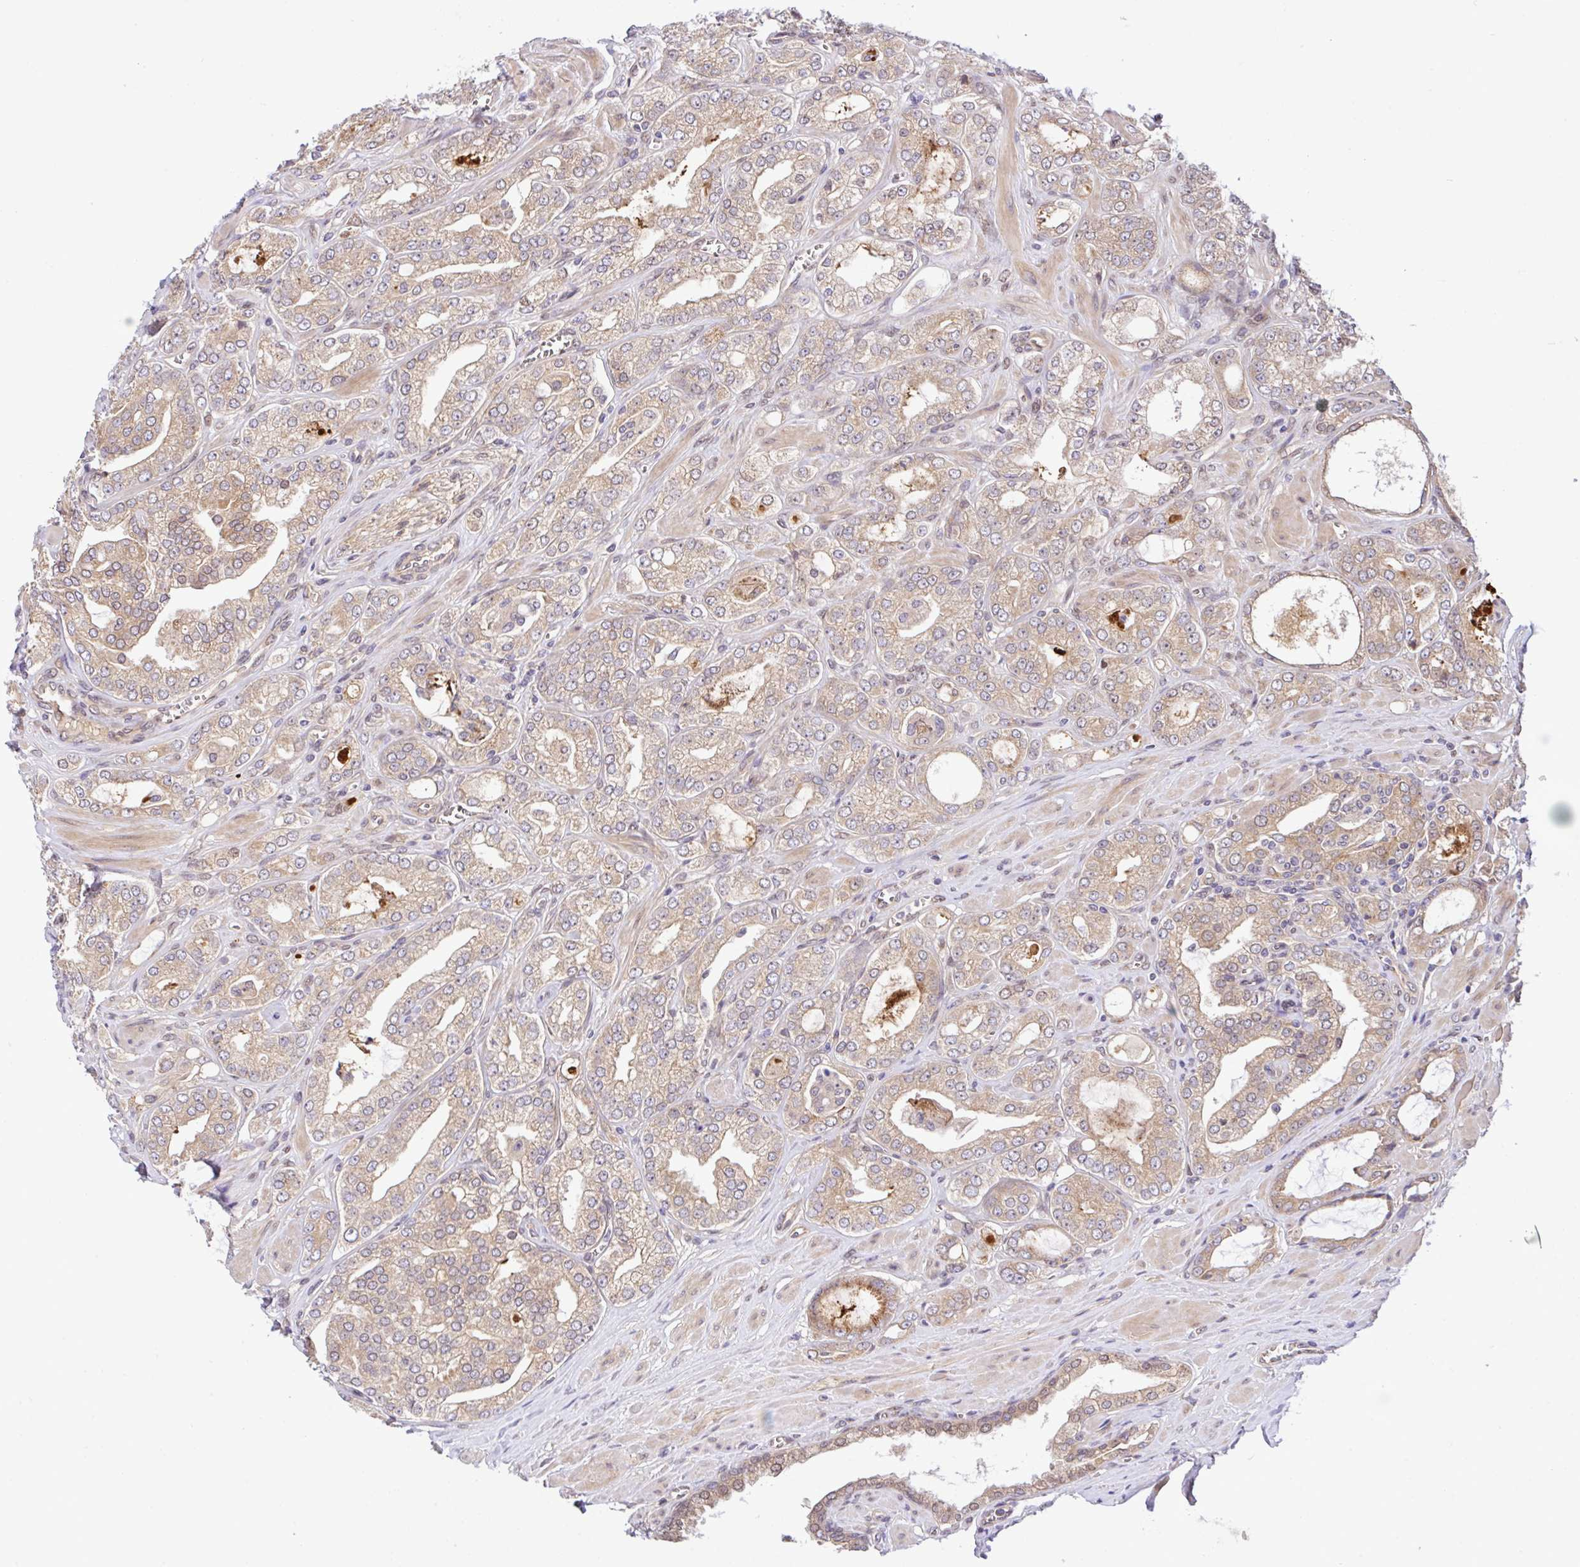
{"staining": {"intensity": "moderate", "quantity": ">75%", "location": "cytoplasmic/membranous"}, "tissue": "prostate cancer", "cell_type": "Tumor cells", "image_type": "cancer", "snomed": [{"axis": "morphology", "description": "Adenocarcinoma, High grade"}, {"axis": "topography", "description": "Prostate"}], "caption": "Prostate cancer tissue exhibits moderate cytoplasmic/membranous positivity in approximately >75% of tumor cells, visualized by immunohistochemistry.", "gene": "UBE4A", "patient": {"sex": "male", "age": 66}}